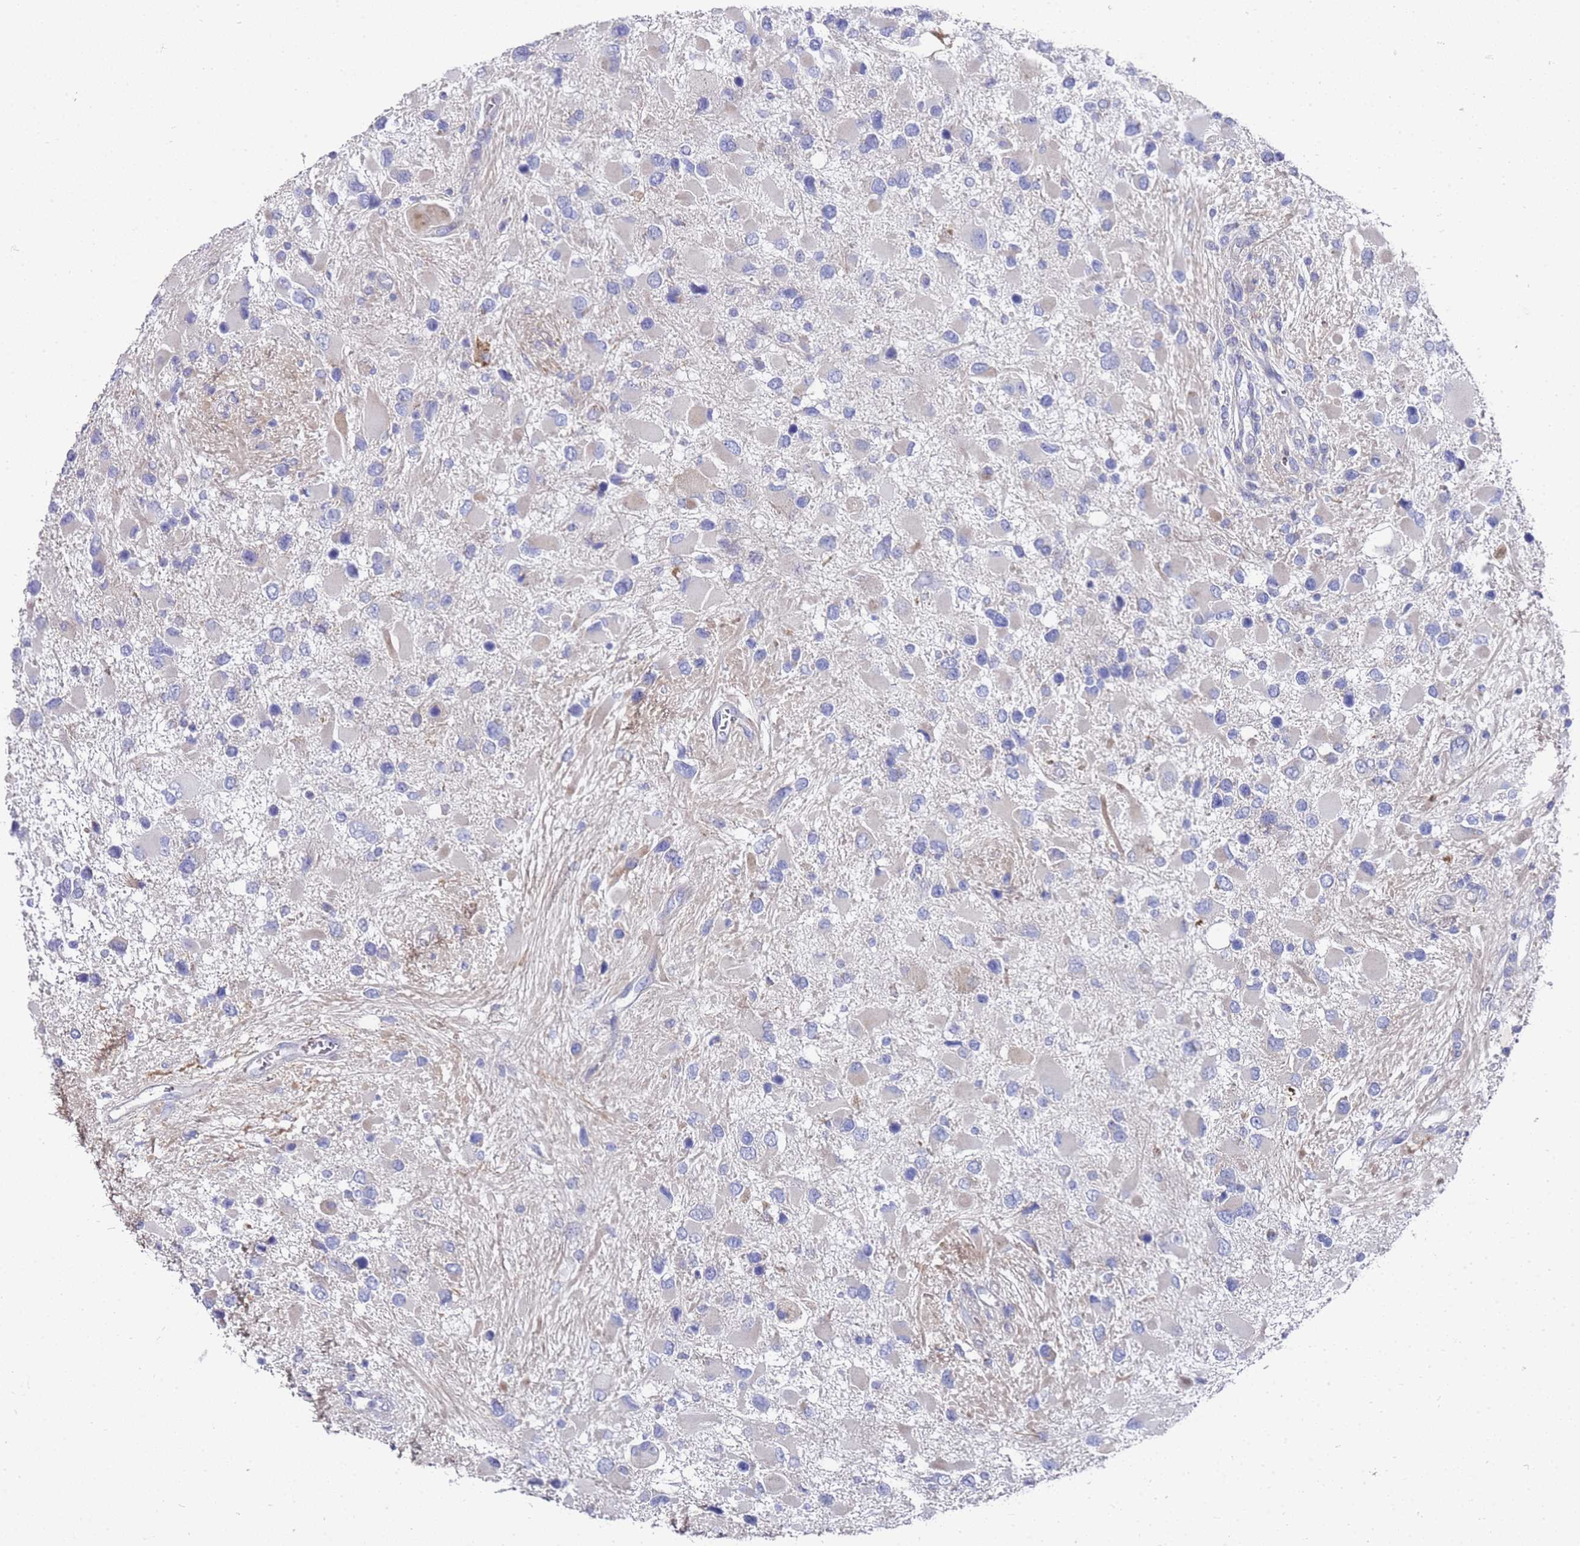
{"staining": {"intensity": "negative", "quantity": "none", "location": "none"}, "tissue": "glioma", "cell_type": "Tumor cells", "image_type": "cancer", "snomed": [{"axis": "morphology", "description": "Glioma, malignant, High grade"}, {"axis": "topography", "description": "Brain"}], "caption": "The image shows no staining of tumor cells in glioma. The staining is performed using DAB (3,3'-diaminobenzidine) brown chromogen with nuclei counter-stained in using hematoxylin.", "gene": "SCAPER", "patient": {"sex": "male", "age": 53}}